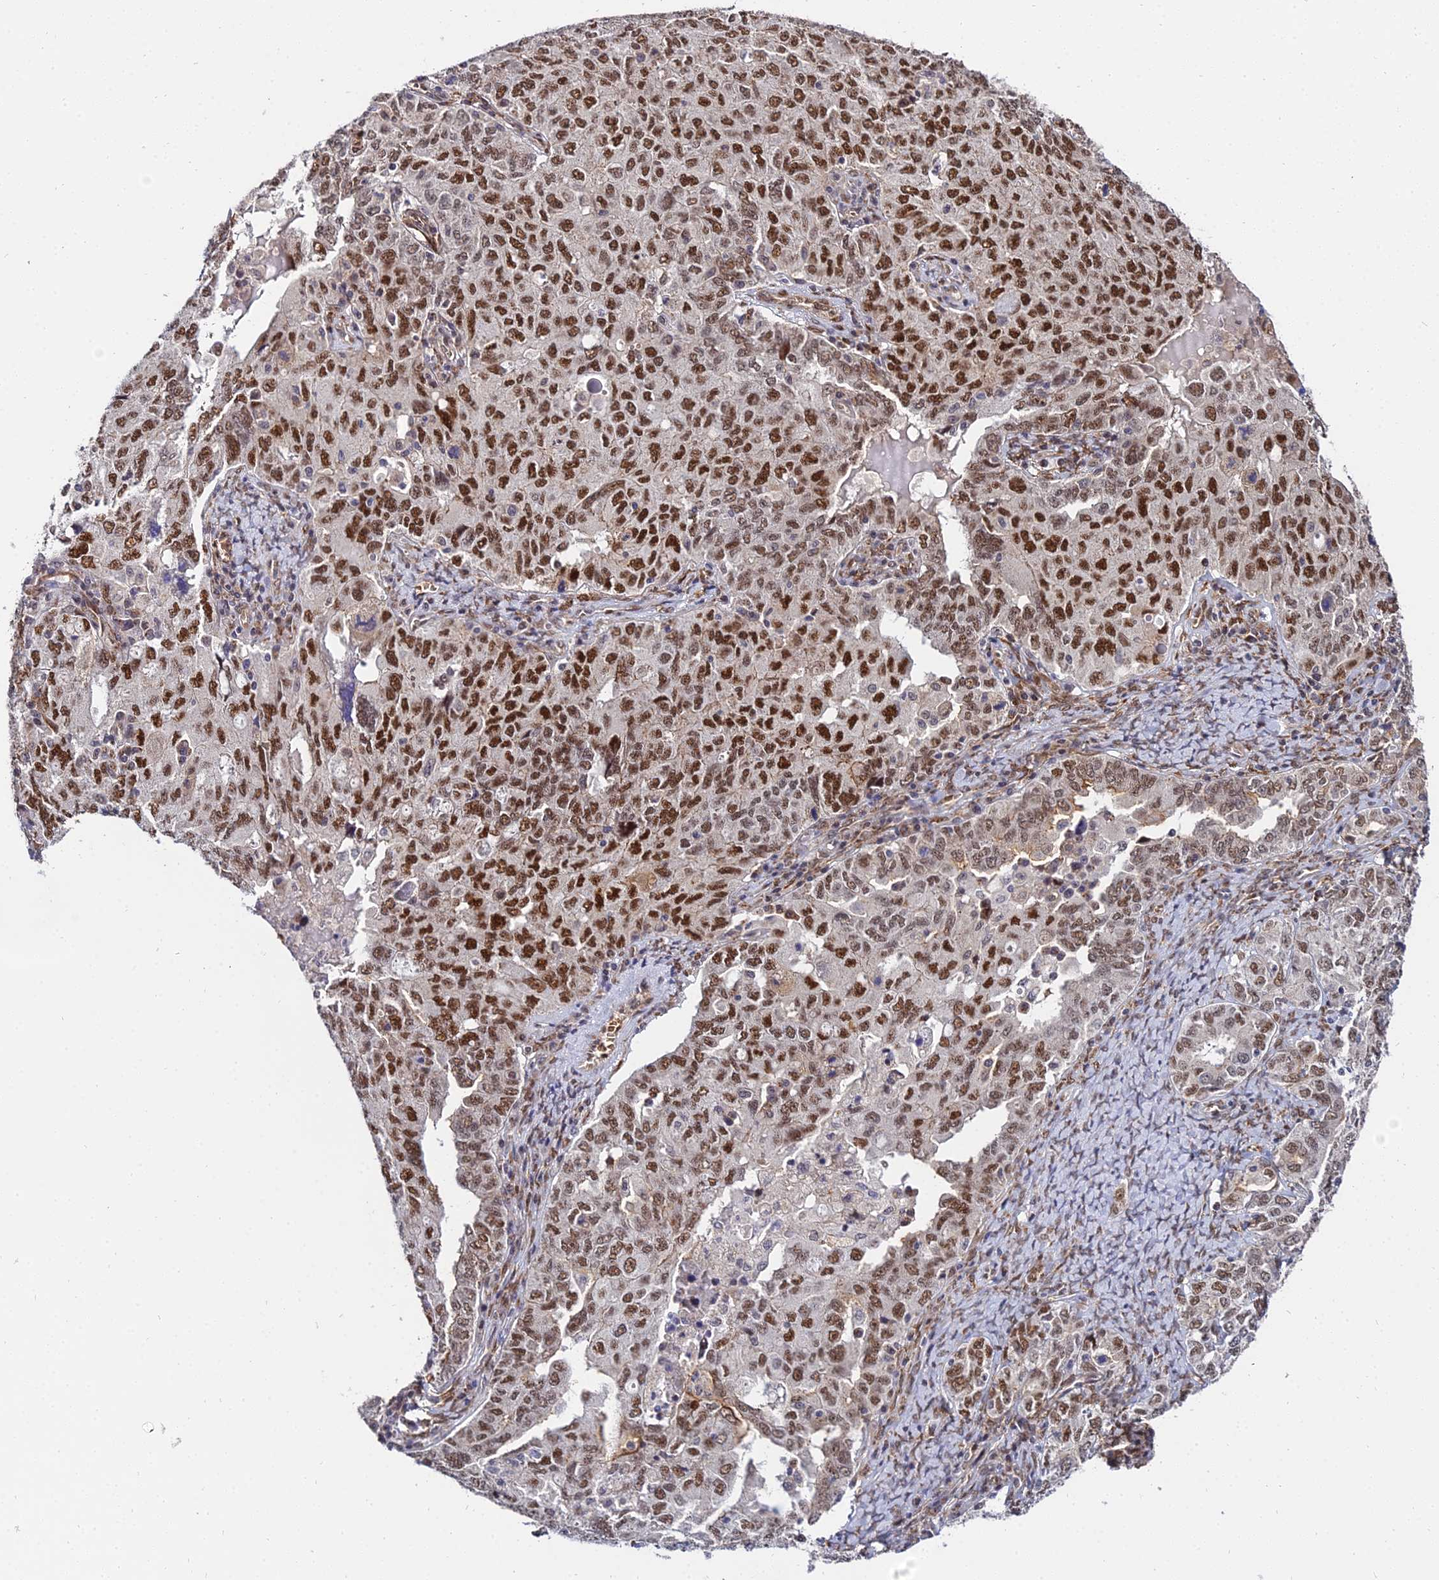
{"staining": {"intensity": "strong", "quantity": ">75%", "location": "nuclear"}, "tissue": "ovarian cancer", "cell_type": "Tumor cells", "image_type": "cancer", "snomed": [{"axis": "morphology", "description": "Carcinoma, endometroid"}, {"axis": "topography", "description": "Ovary"}], "caption": "This image demonstrates ovarian cancer stained with IHC to label a protein in brown. The nuclear of tumor cells show strong positivity for the protein. Nuclei are counter-stained blue.", "gene": "BCL9", "patient": {"sex": "female", "age": 62}}